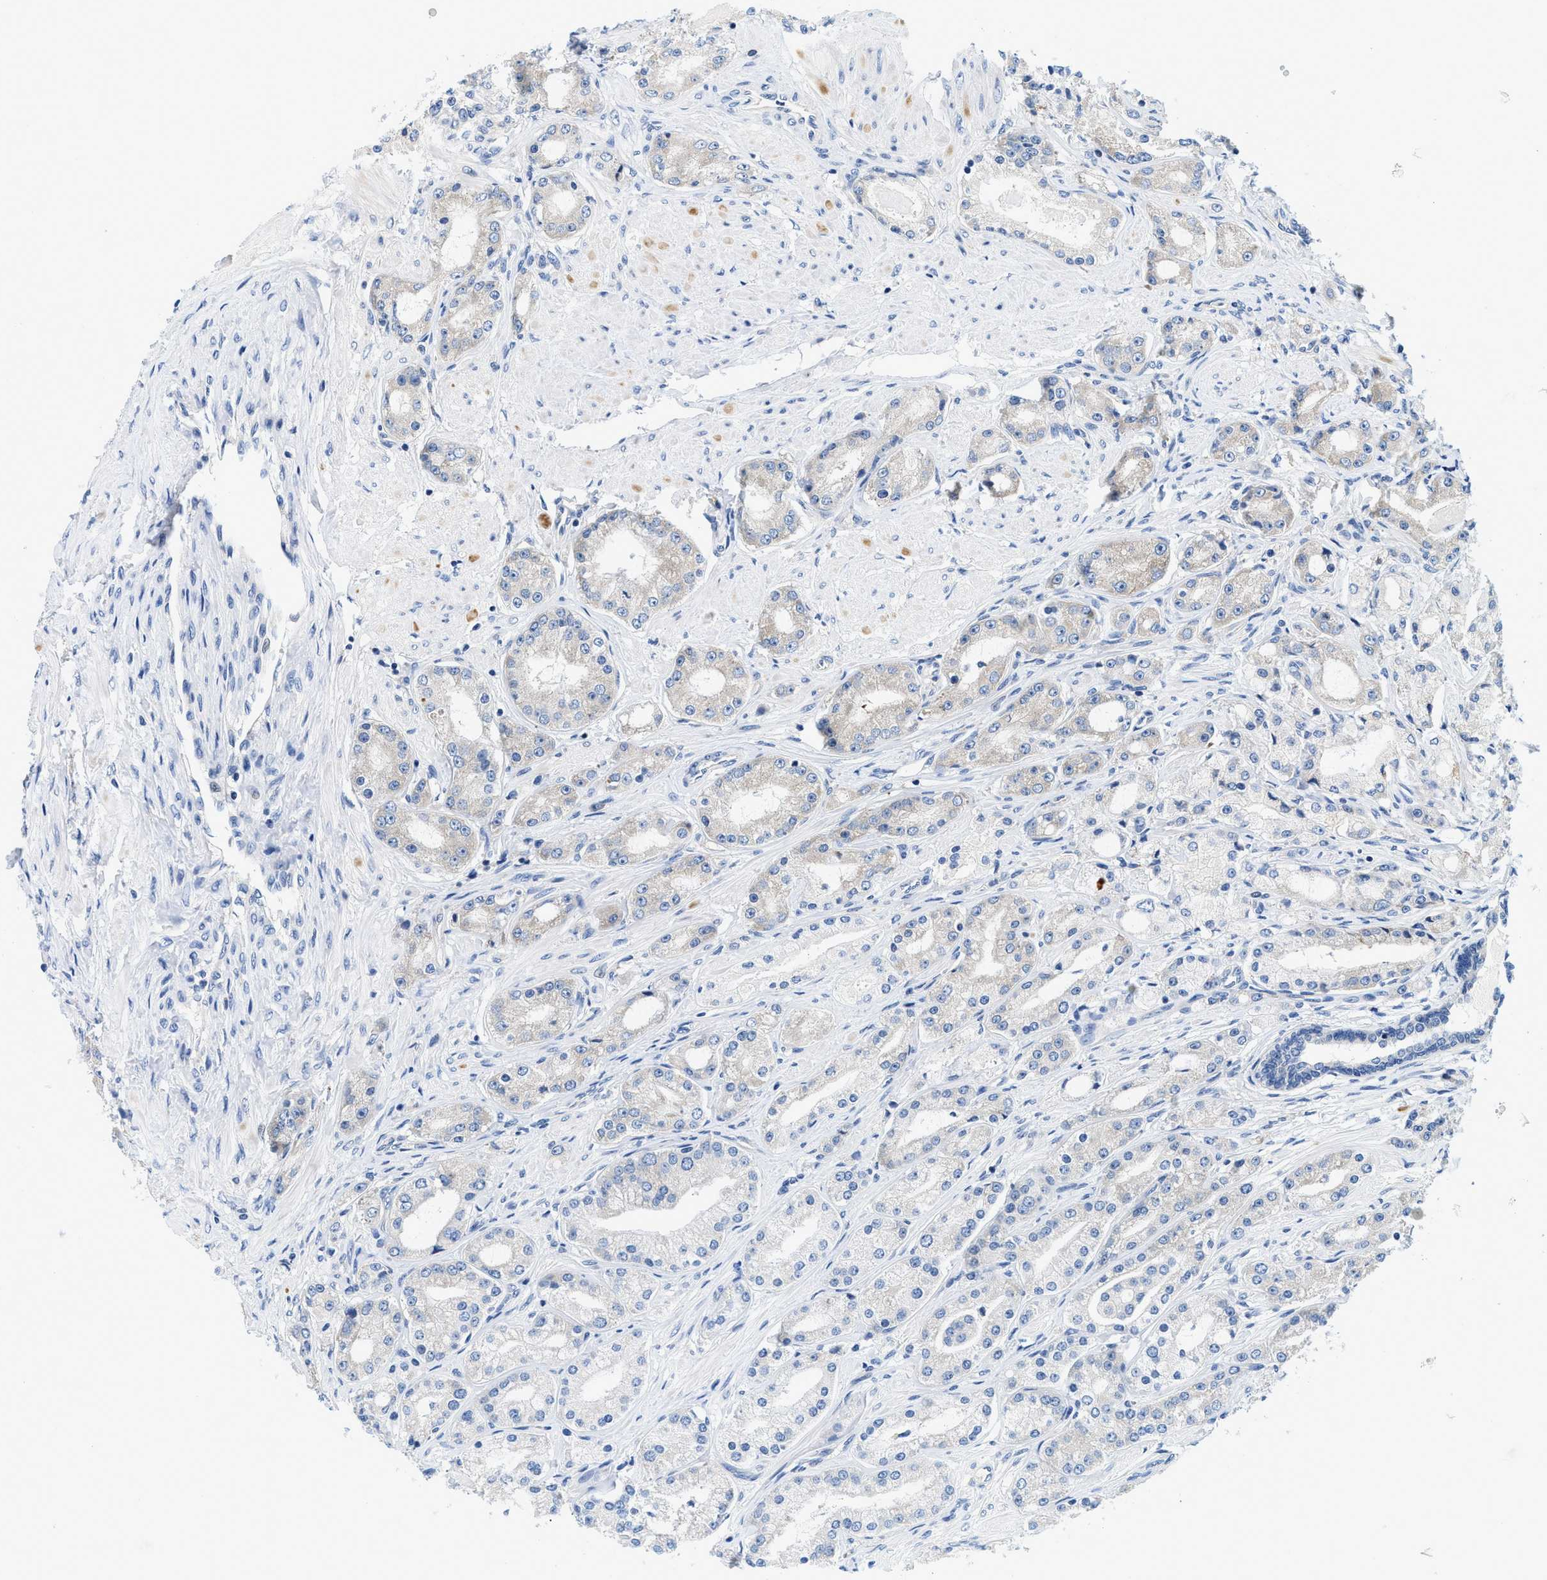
{"staining": {"intensity": "negative", "quantity": "none", "location": "none"}, "tissue": "prostate cancer", "cell_type": "Tumor cells", "image_type": "cancer", "snomed": [{"axis": "morphology", "description": "Adenocarcinoma, Low grade"}, {"axis": "topography", "description": "Prostate"}], "caption": "Human prostate cancer stained for a protein using immunohistochemistry (IHC) exhibits no staining in tumor cells.", "gene": "IKBKE", "patient": {"sex": "male", "age": 63}}